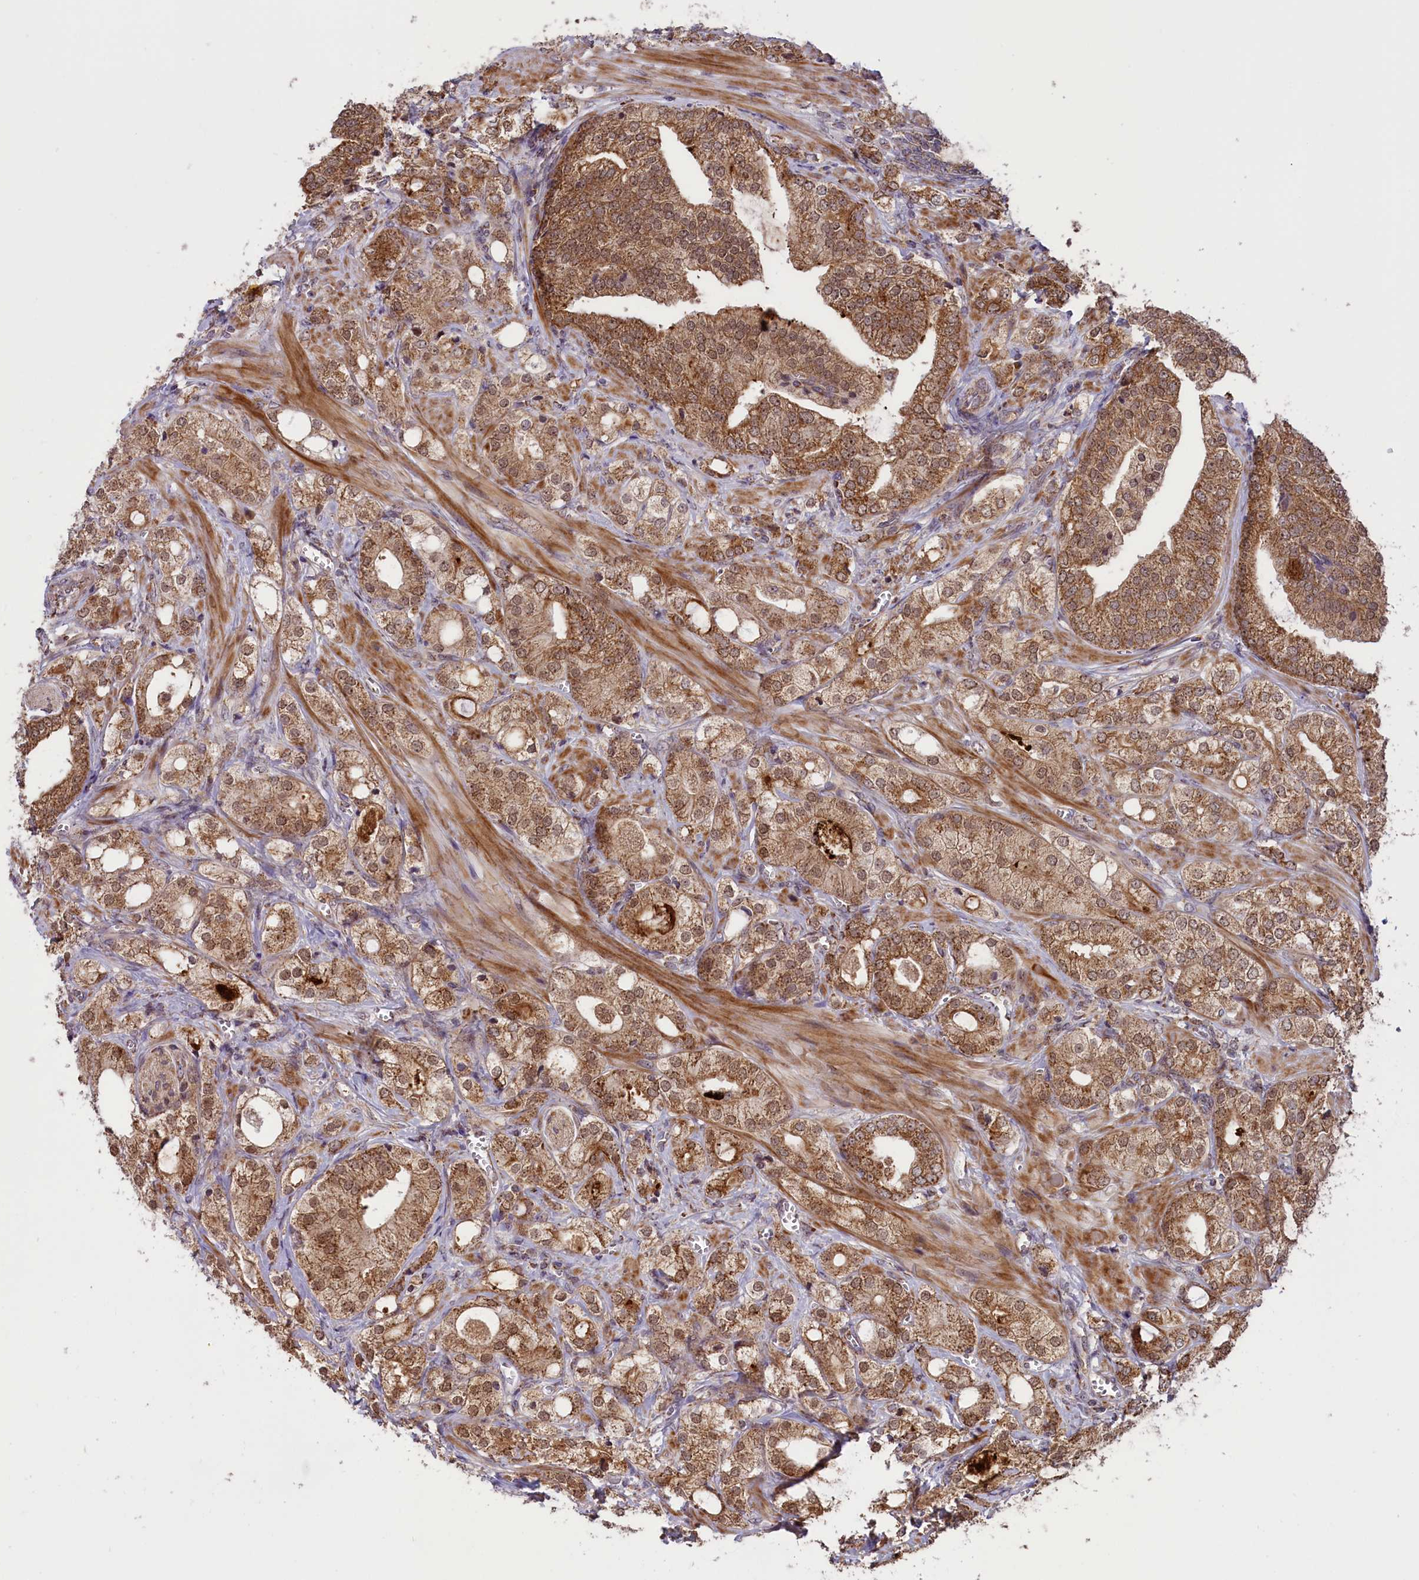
{"staining": {"intensity": "moderate", "quantity": ">75%", "location": "cytoplasmic/membranous,nuclear"}, "tissue": "prostate cancer", "cell_type": "Tumor cells", "image_type": "cancer", "snomed": [{"axis": "morphology", "description": "Adenocarcinoma, High grade"}, {"axis": "topography", "description": "Prostate"}], "caption": "Immunohistochemical staining of human high-grade adenocarcinoma (prostate) displays medium levels of moderate cytoplasmic/membranous and nuclear staining in approximately >75% of tumor cells.", "gene": "GLRX5", "patient": {"sex": "male", "age": 50}}